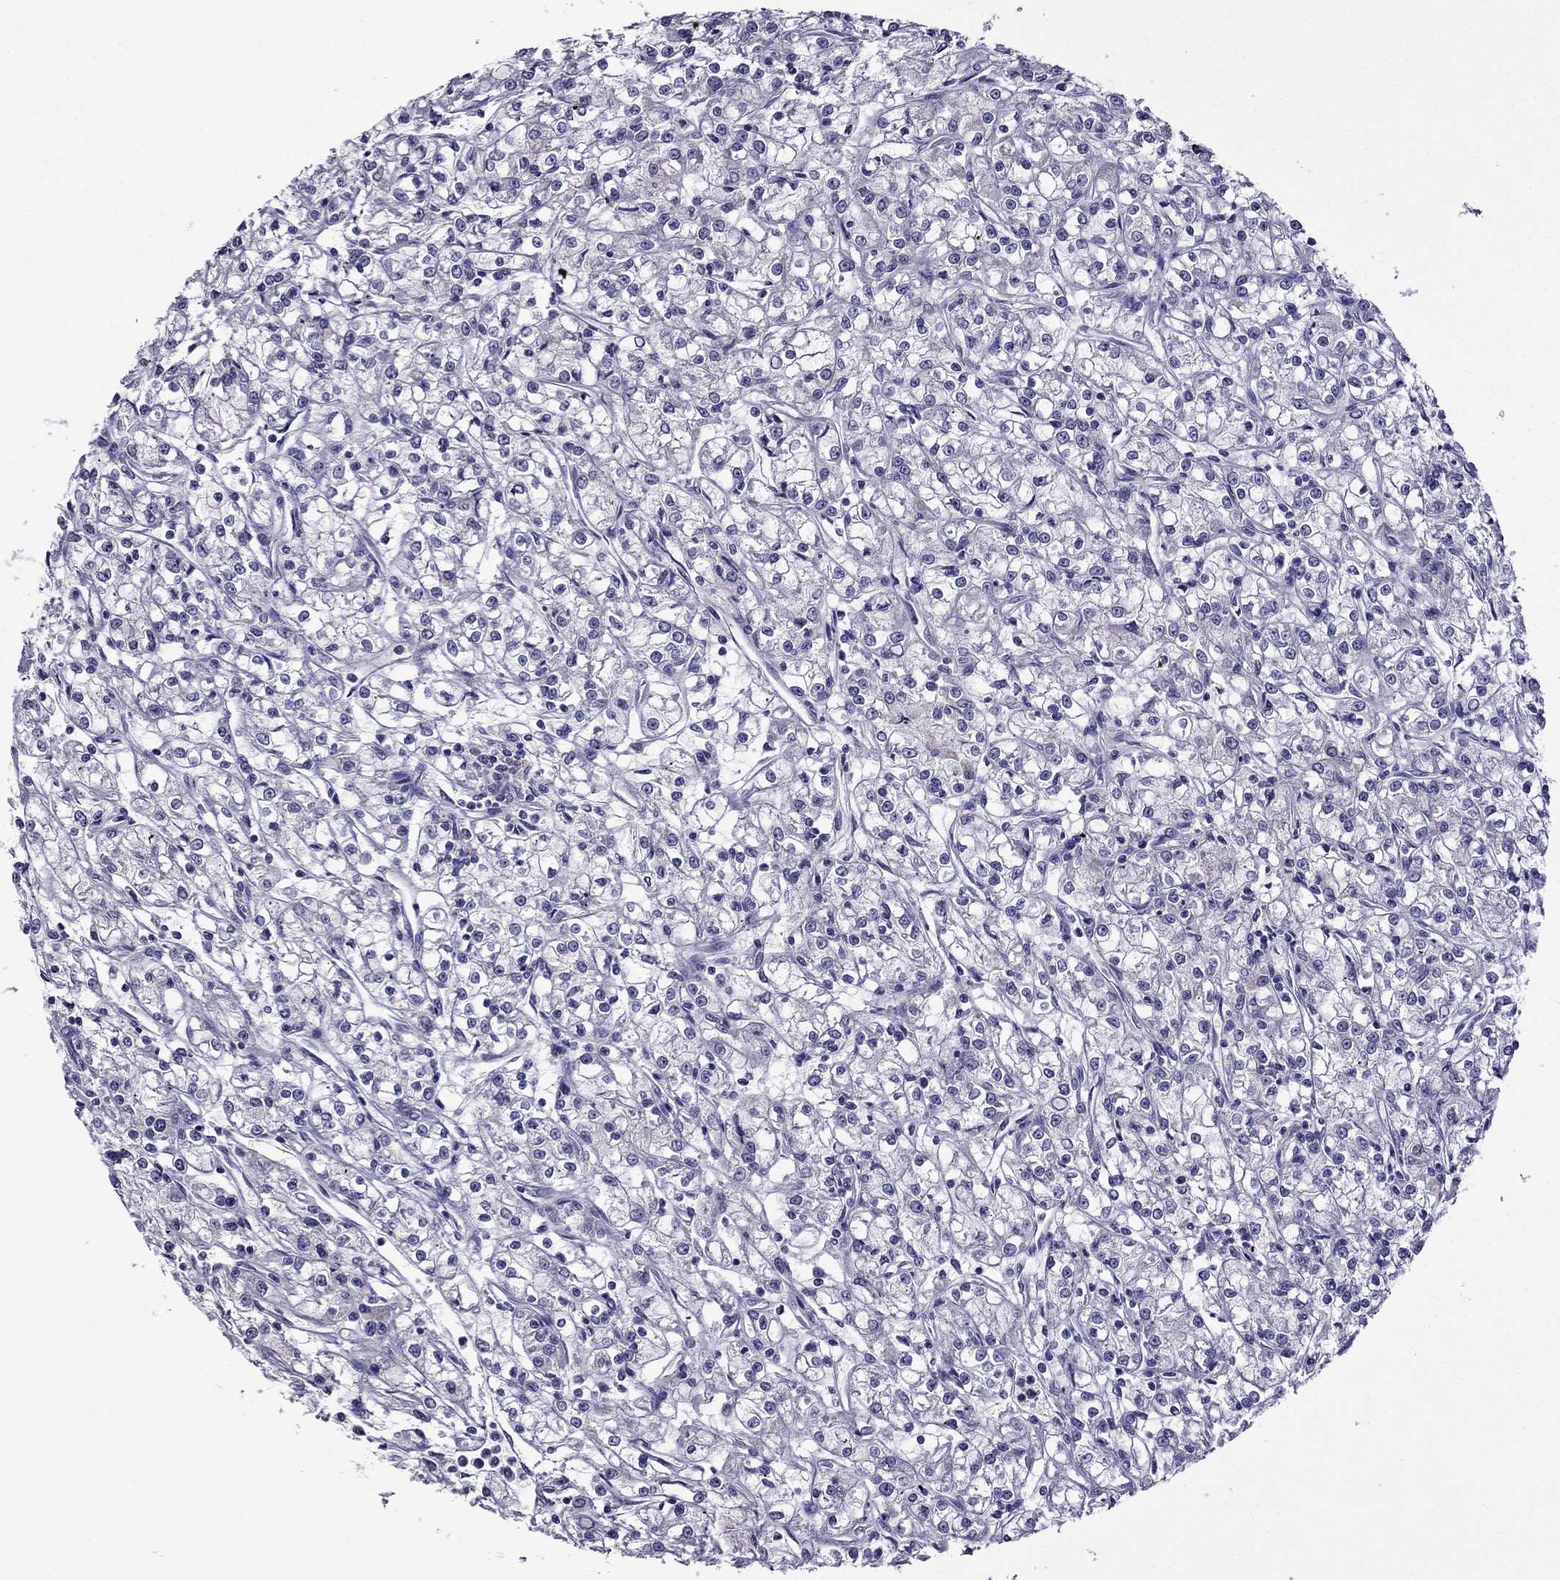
{"staining": {"intensity": "negative", "quantity": "none", "location": "none"}, "tissue": "renal cancer", "cell_type": "Tumor cells", "image_type": "cancer", "snomed": [{"axis": "morphology", "description": "Adenocarcinoma, NOS"}, {"axis": "topography", "description": "Kidney"}], "caption": "Adenocarcinoma (renal) stained for a protein using immunohistochemistry (IHC) shows no expression tumor cells.", "gene": "SPTBN4", "patient": {"sex": "female", "age": 59}}